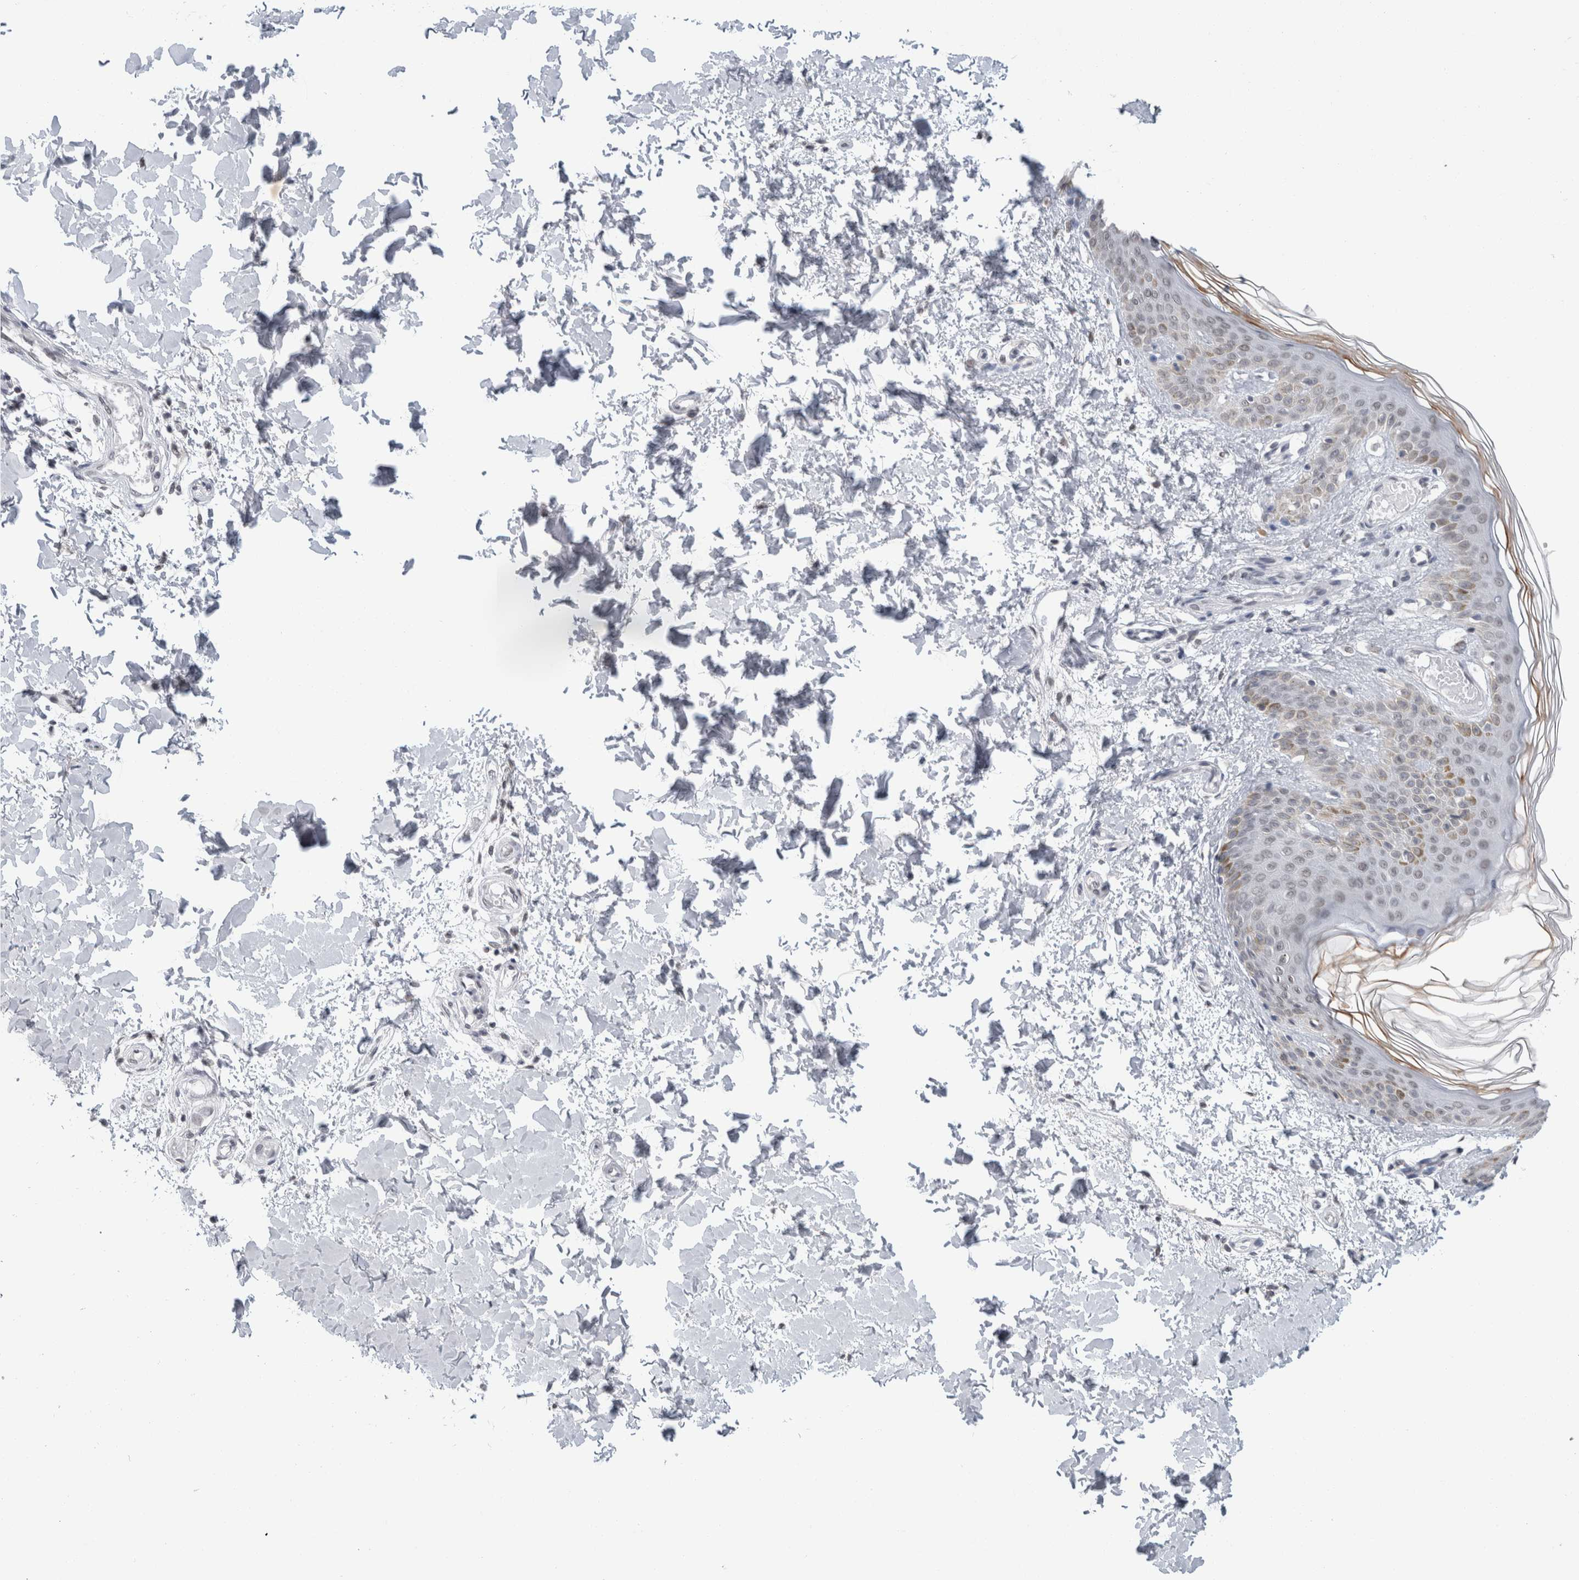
{"staining": {"intensity": "negative", "quantity": "none", "location": "none"}, "tissue": "skin", "cell_type": "Fibroblasts", "image_type": "normal", "snomed": [{"axis": "morphology", "description": "Normal tissue, NOS"}, {"axis": "morphology", "description": "Neoplasm, benign, NOS"}, {"axis": "topography", "description": "Skin"}, {"axis": "topography", "description": "Soft tissue"}], "caption": "The IHC micrograph has no significant staining in fibroblasts of skin. (Brightfield microscopy of DAB immunohistochemistry at high magnification).", "gene": "ZNF770", "patient": {"sex": "male", "age": 26}}